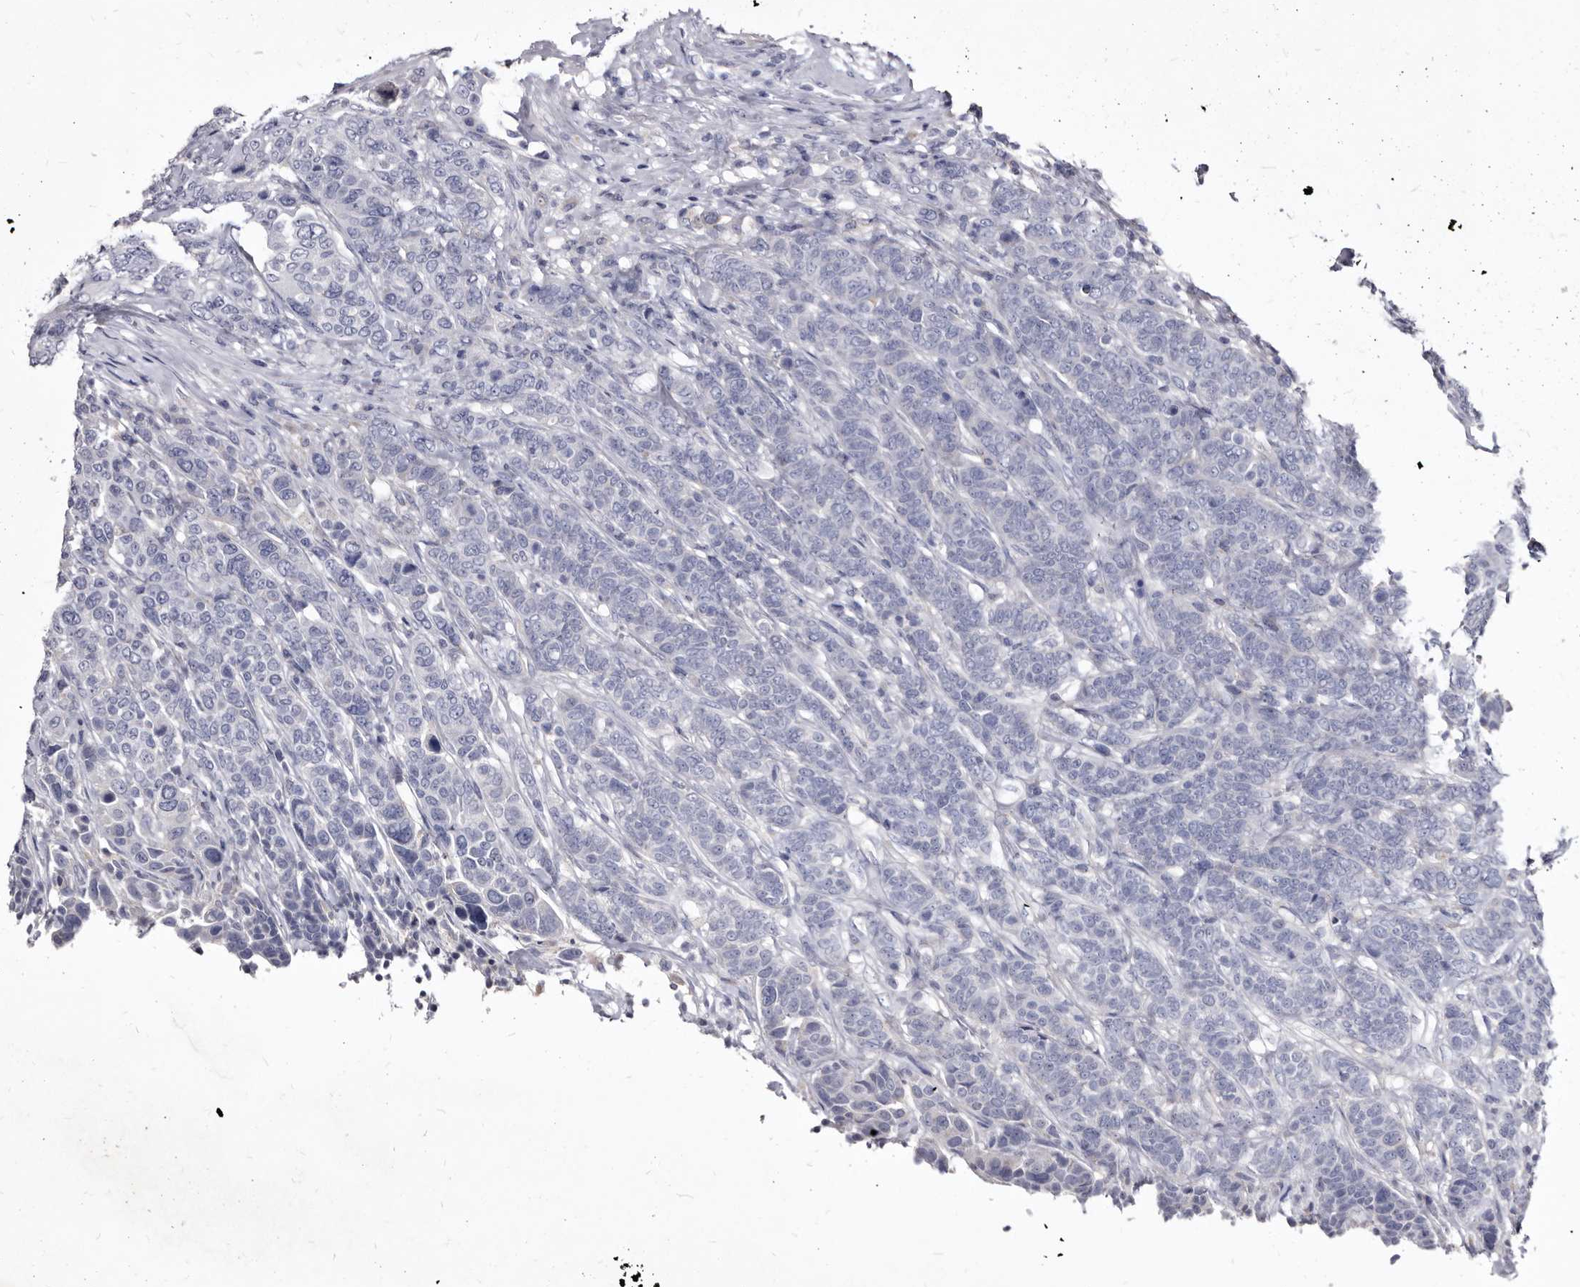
{"staining": {"intensity": "negative", "quantity": "none", "location": "none"}, "tissue": "breast cancer", "cell_type": "Tumor cells", "image_type": "cancer", "snomed": [{"axis": "morphology", "description": "Duct carcinoma"}, {"axis": "topography", "description": "Breast"}], "caption": "The immunohistochemistry micrograph has no significant expression in tumor cells of breast cancer tissue.", "gene": "SLC39A2", "patient": {"sex": "female", "age": 37}}